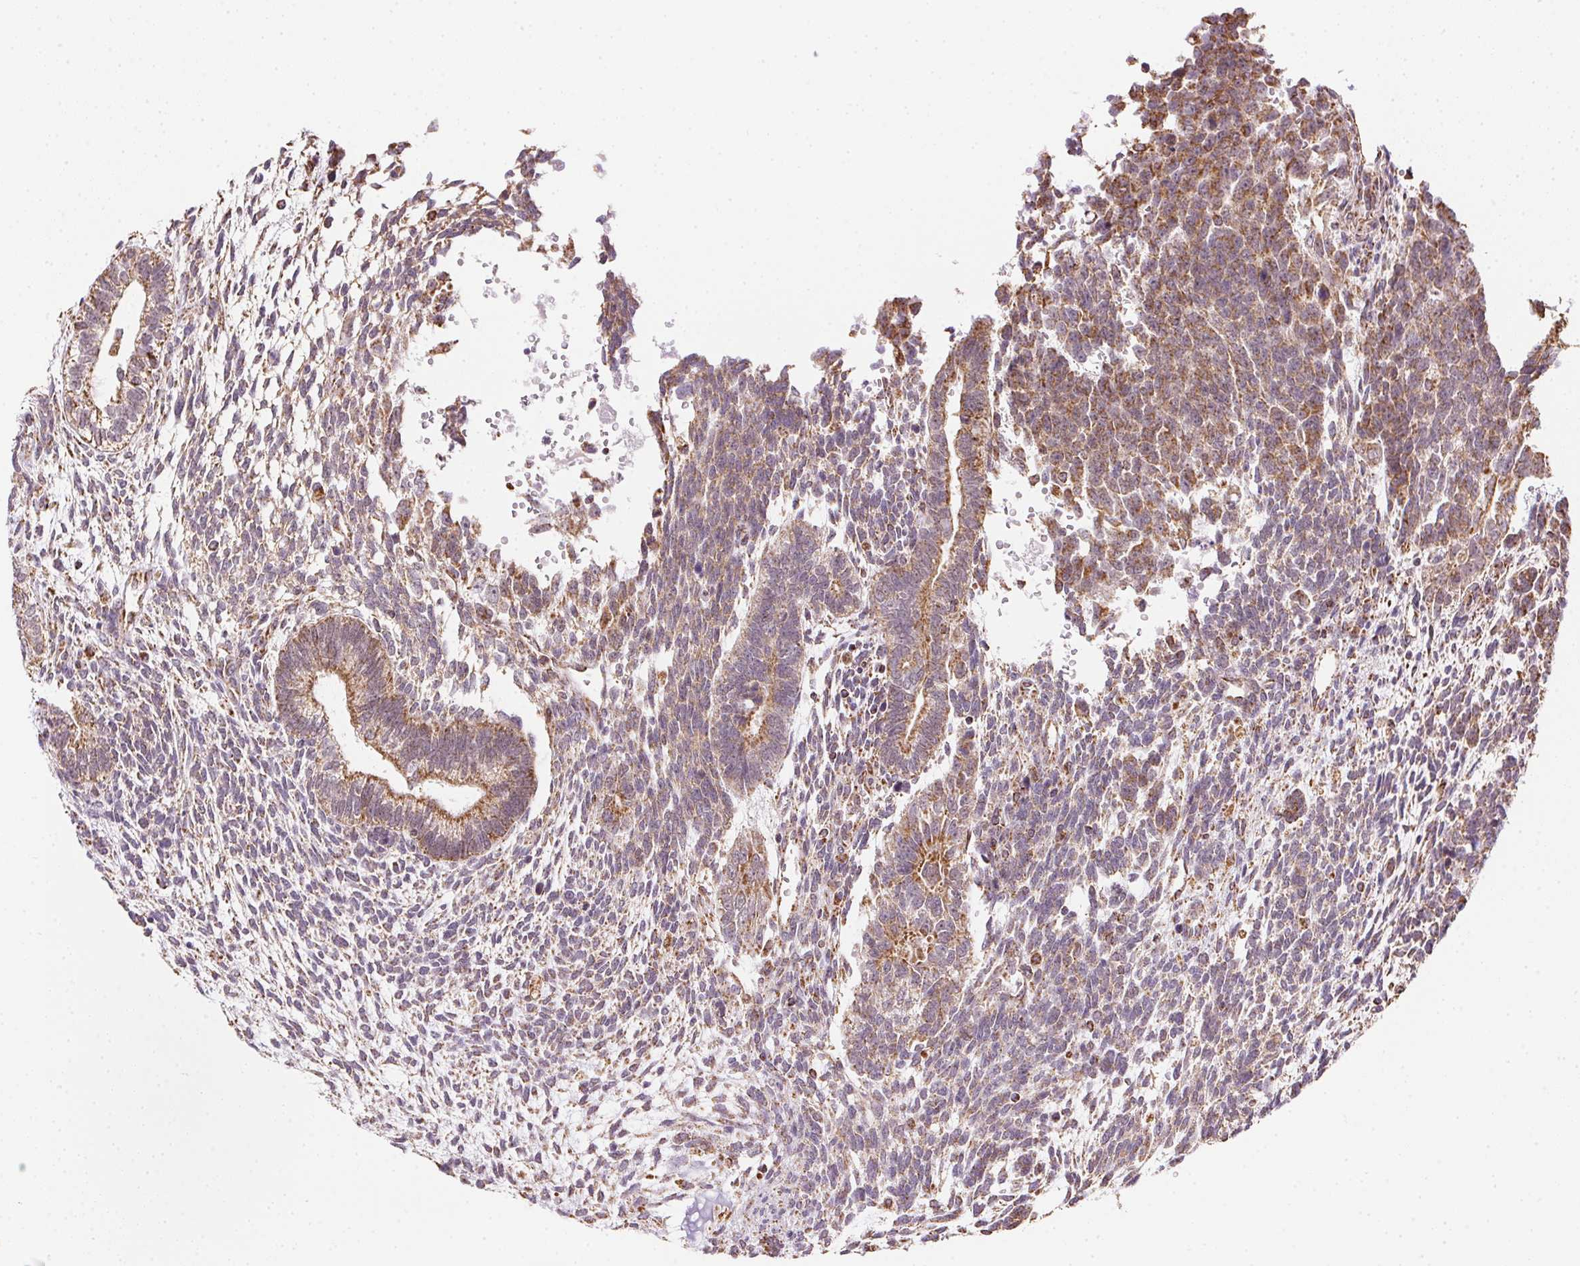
{"staining": {"intensity": "moderate", "quantity": ">75%", "location": "cytoplasmic/membranous"}, "tissue": "testis cancer", "cell_type": "Tumor cells", "image_type": "cancer", "snomed": [{"axis": "morphology", "description": "Carcinoma, Embryonal, NOS"}, {"axis": "topography", "description": "Testis"}], "caption": "Testis cancer (embryonal carcinoma) stained with a protein marker demonstrates moderate staining in tumor cells.", "gene": "MAPK11", "patient": {"sex": "male", "age": 23}}